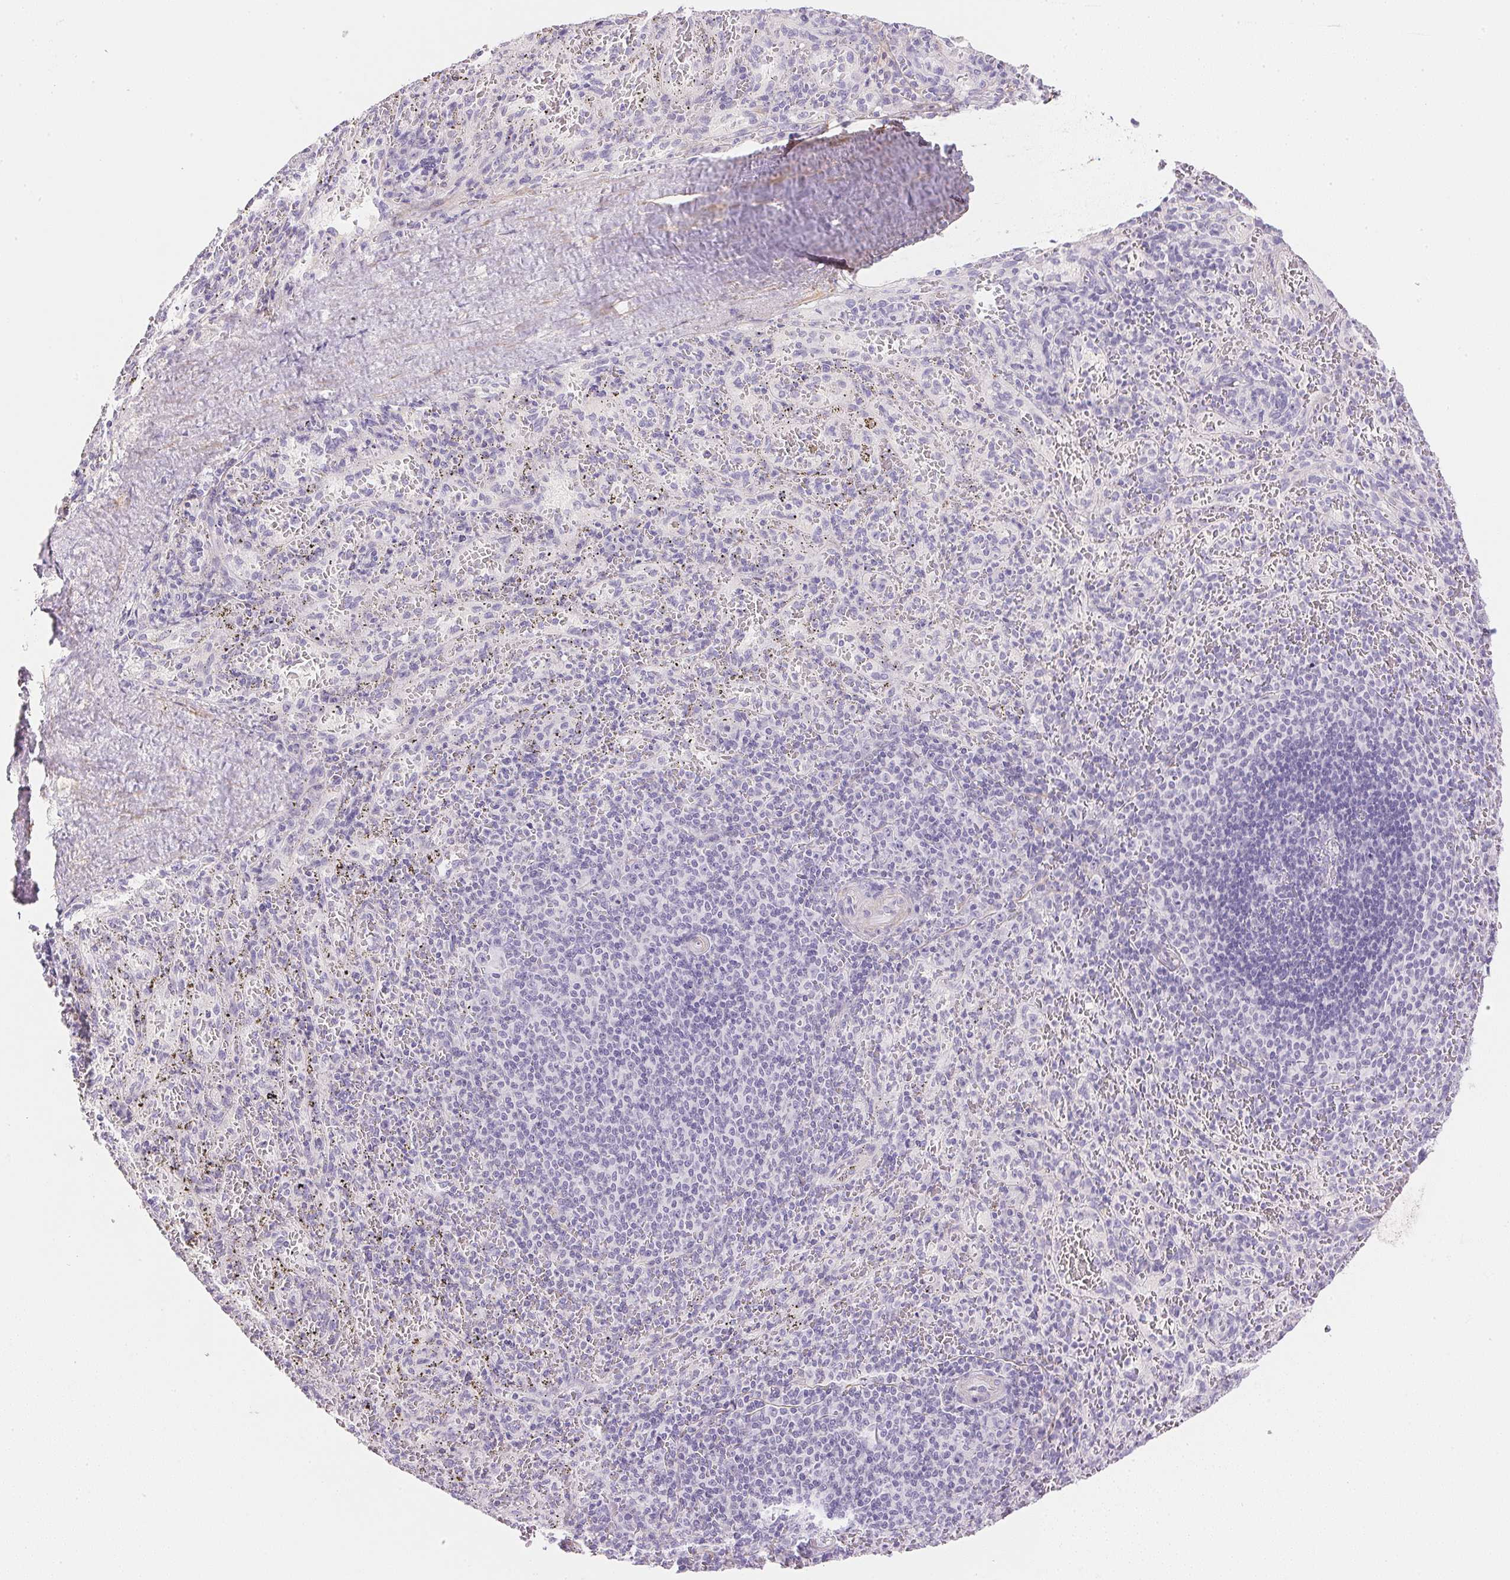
{"staining": {"intensity": "negative", "quantity": "none", "location": "none"}, "tissue": "spleen", "cell_type": "Cells in red pulp", "image_type": "normal", "snomed": [{"axis": "morphology", "description": "Normal tissue, NOS"}, {"axis": "topography", "description": "Spleen"}], "caption": "This photomicrograph is of benign spleen stained with immunohistochemistry to label a protein in brown with the nuclei are counter-stained blue. There is no staining in cells in red pulp. The staining is performed using DAB (3,3'-diaminobenzidine) brown chromogen with nuclei counter-stained in using hematoxylin.", "gene": "KCNE2", "patient": {"sex": "male", "age": 57}}